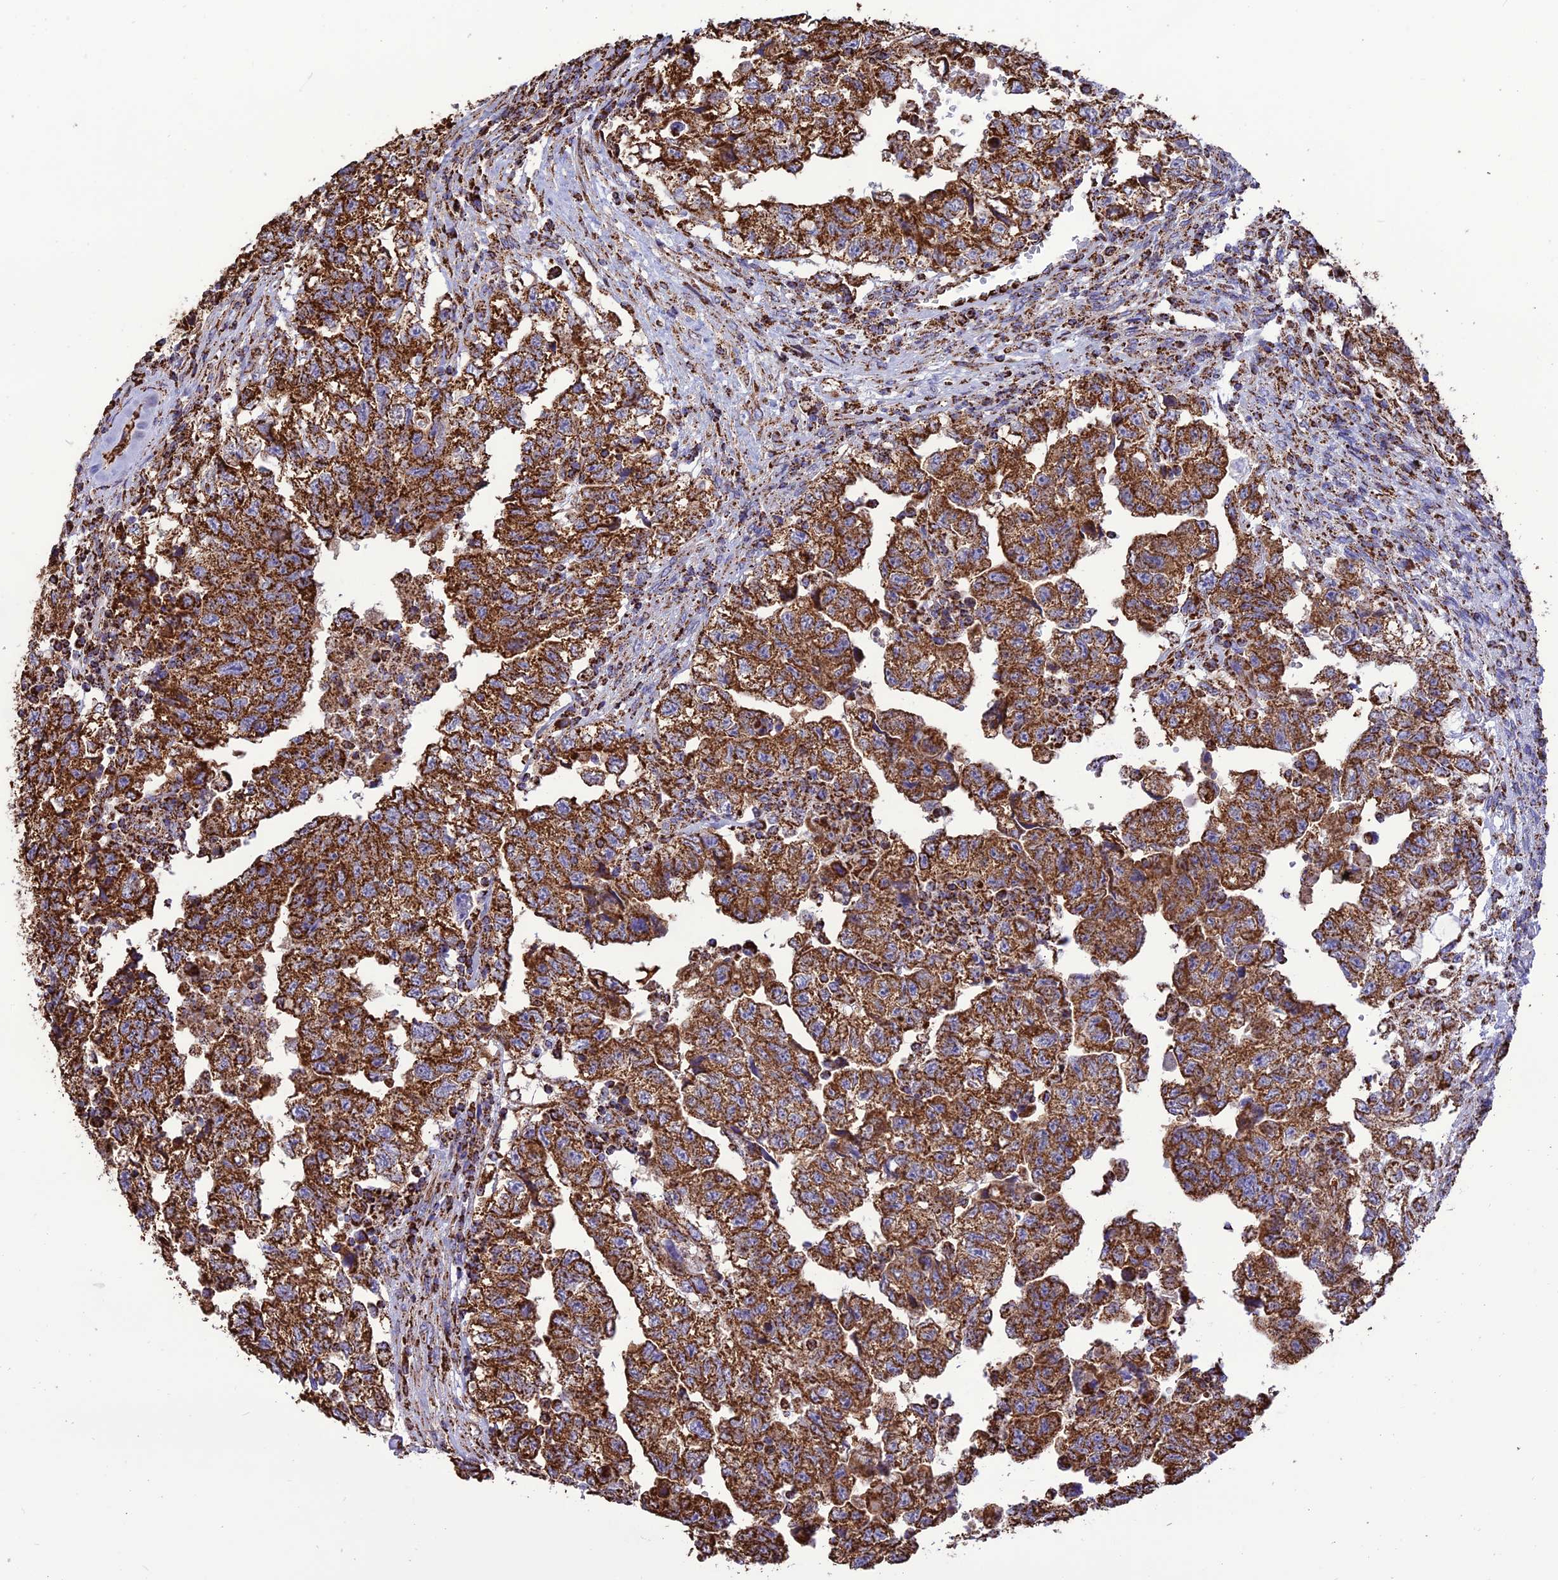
{"staining": {"intensity": "strong", "quantity": ">75%", "location": "cytoplasmic/membranous"}, "tissue": "testis cancer", "cell_type": "Tumor cells", "image_type": "cancer", "snomed": [{"axis": "morphology", "description": "Carcinoma, Embryonal, NOS"}, {"axis": "topography", "description": "Testis"}], "caption": "Immunohistochemistry (IHC) histopathology image of neoplastic tissue: testis cancer (embryonal carcinoma) stained using immunohistochemistry (IHC) displays high levels of strong protein expression localized specifically in the cytoplasmic/membranous of tumor cells, appearing as a cytoplasmic/membranous brown color.", "gene": "NDUFAF1", "patient": {"sex": "male", "age": 36}}